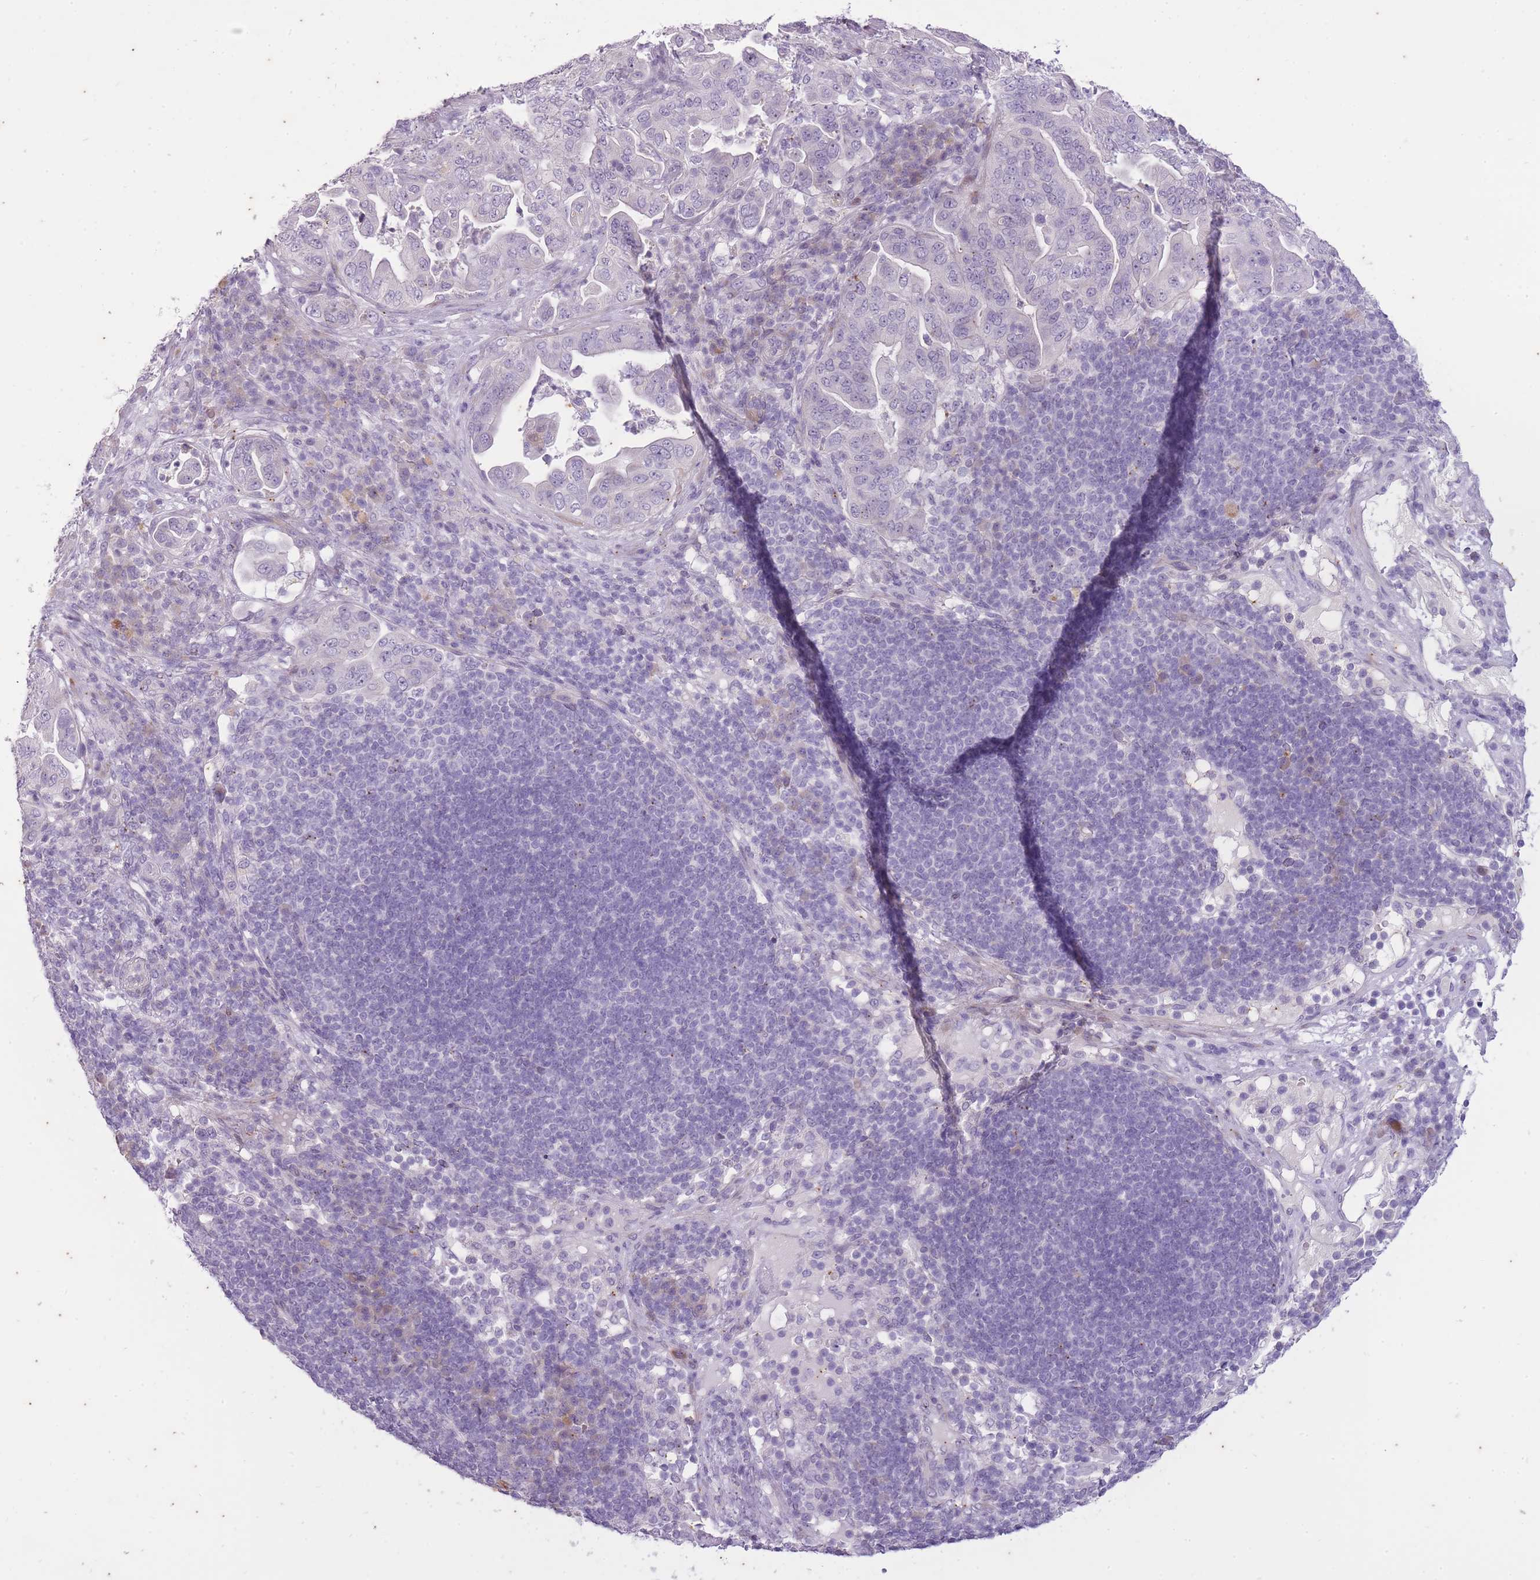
{"staining": {"intensity": "negative", "quantity": "none", "location": "none"}, "tissue": "pancreatic cancer", "cell_type": "Tumor cells", "image_type": "cancer", "snomed": [{"axis": "morphology", "description": "Adenocarcinoma, NOS"}, {"axis": "topography", "description": "Pancreas"}], "caption": "An image of adenocarcinoma (pancreatic) stained for a protein demonstrates no brown staining in tumor cells.", "gene": "CNTNAP3", "patient": {"sex": "female", "age": 63}}